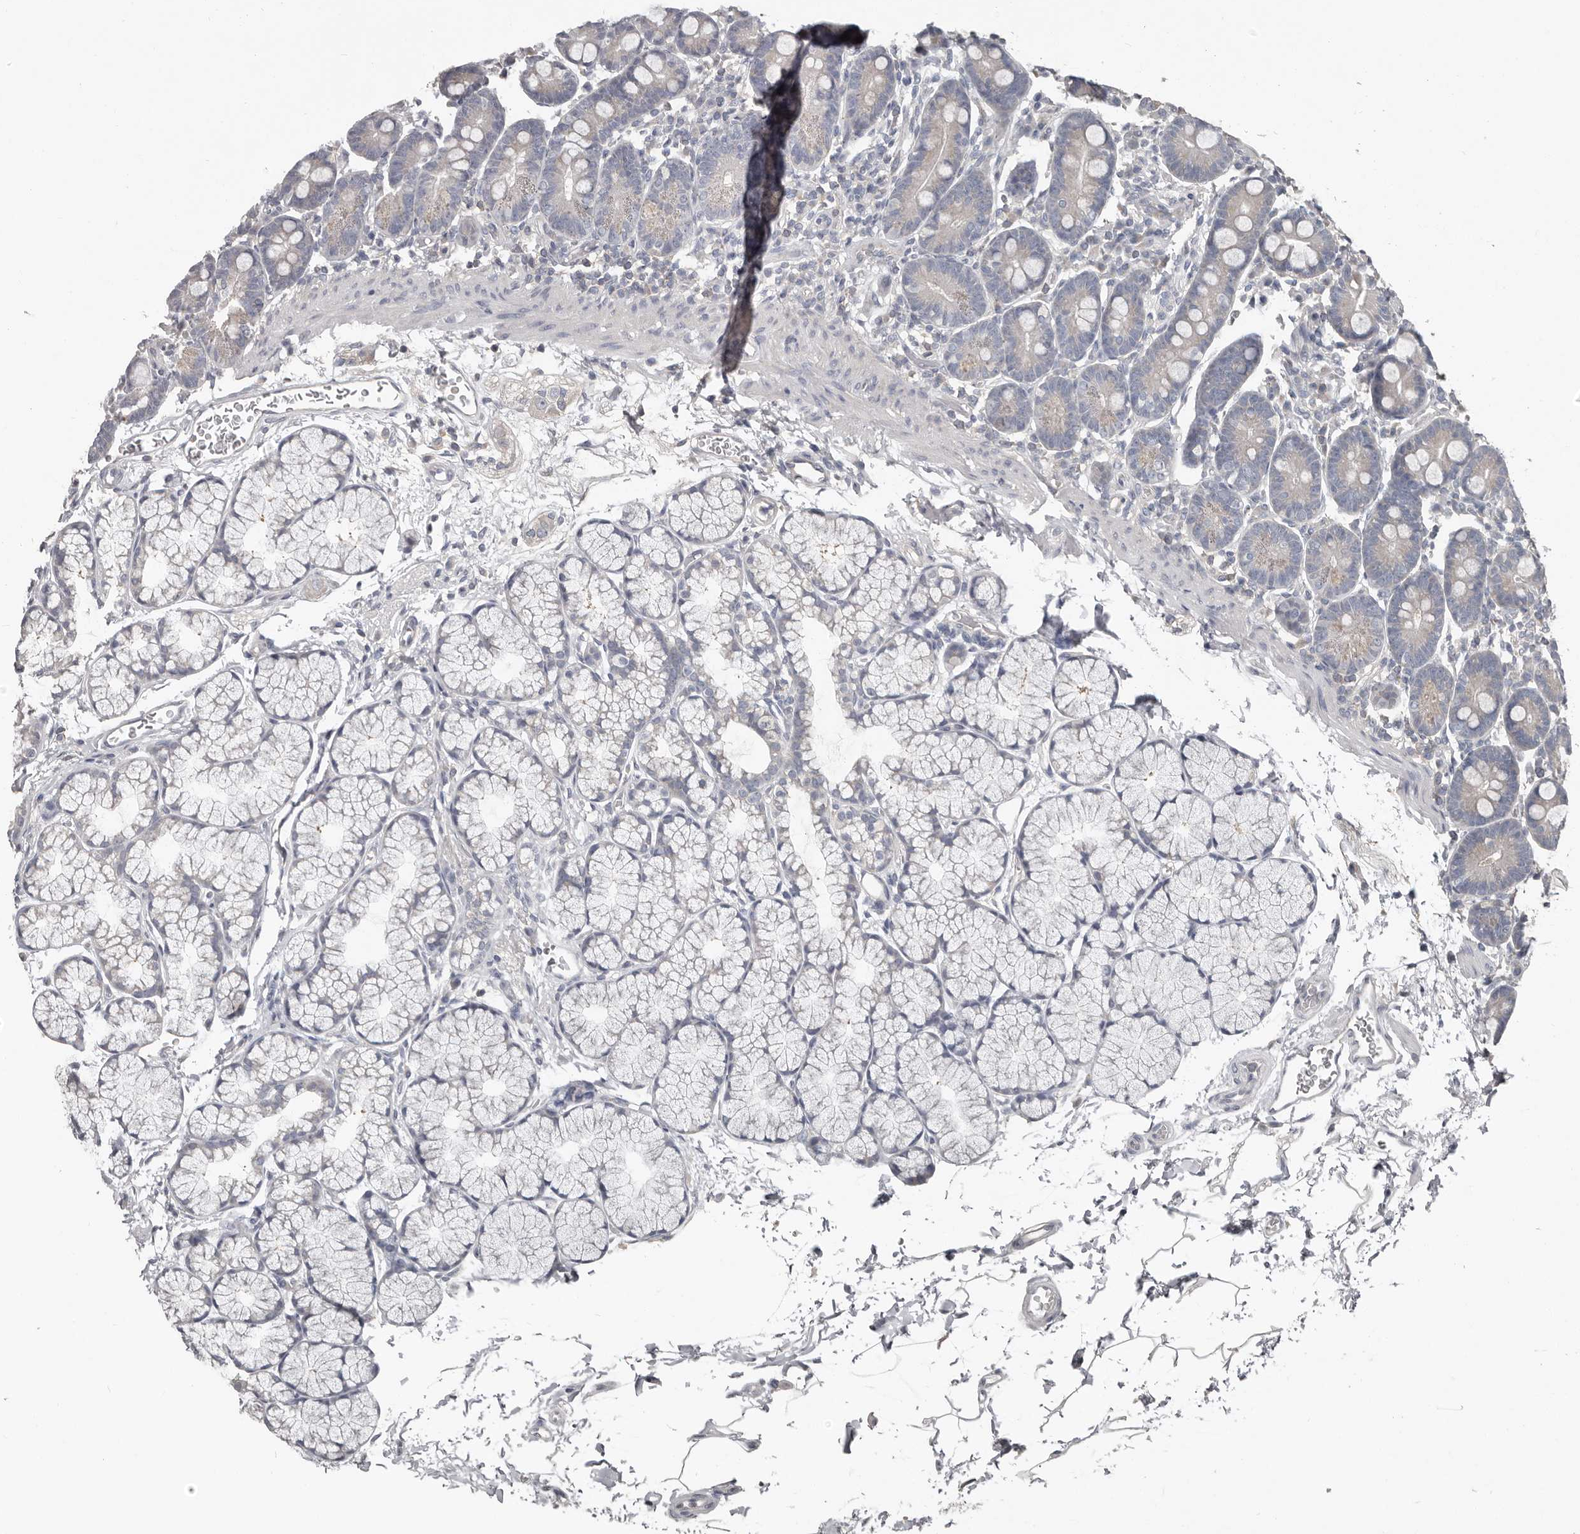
{"staining": {"intensity": "negative", "quantity": "none", "location": "none"}, "tissue": "duodenum", "cell_type": "Glandular cells", "image_type": "normal", "snomed": [{"axis": "morphology", "description": "Normal tissue, NOS"}, {"axis": "topography", "description": "Duodenum"}], "caption": "This micrograph is of normal duodenum stained with immunohistochemistry (IHC) to label a protein in brown with the nuclei are counter-stained blue. There is no expression in glandular cells. Nuclei are stained in blue.", "gene": "CA6", "patient": {"sex": "male", "age": 35}}